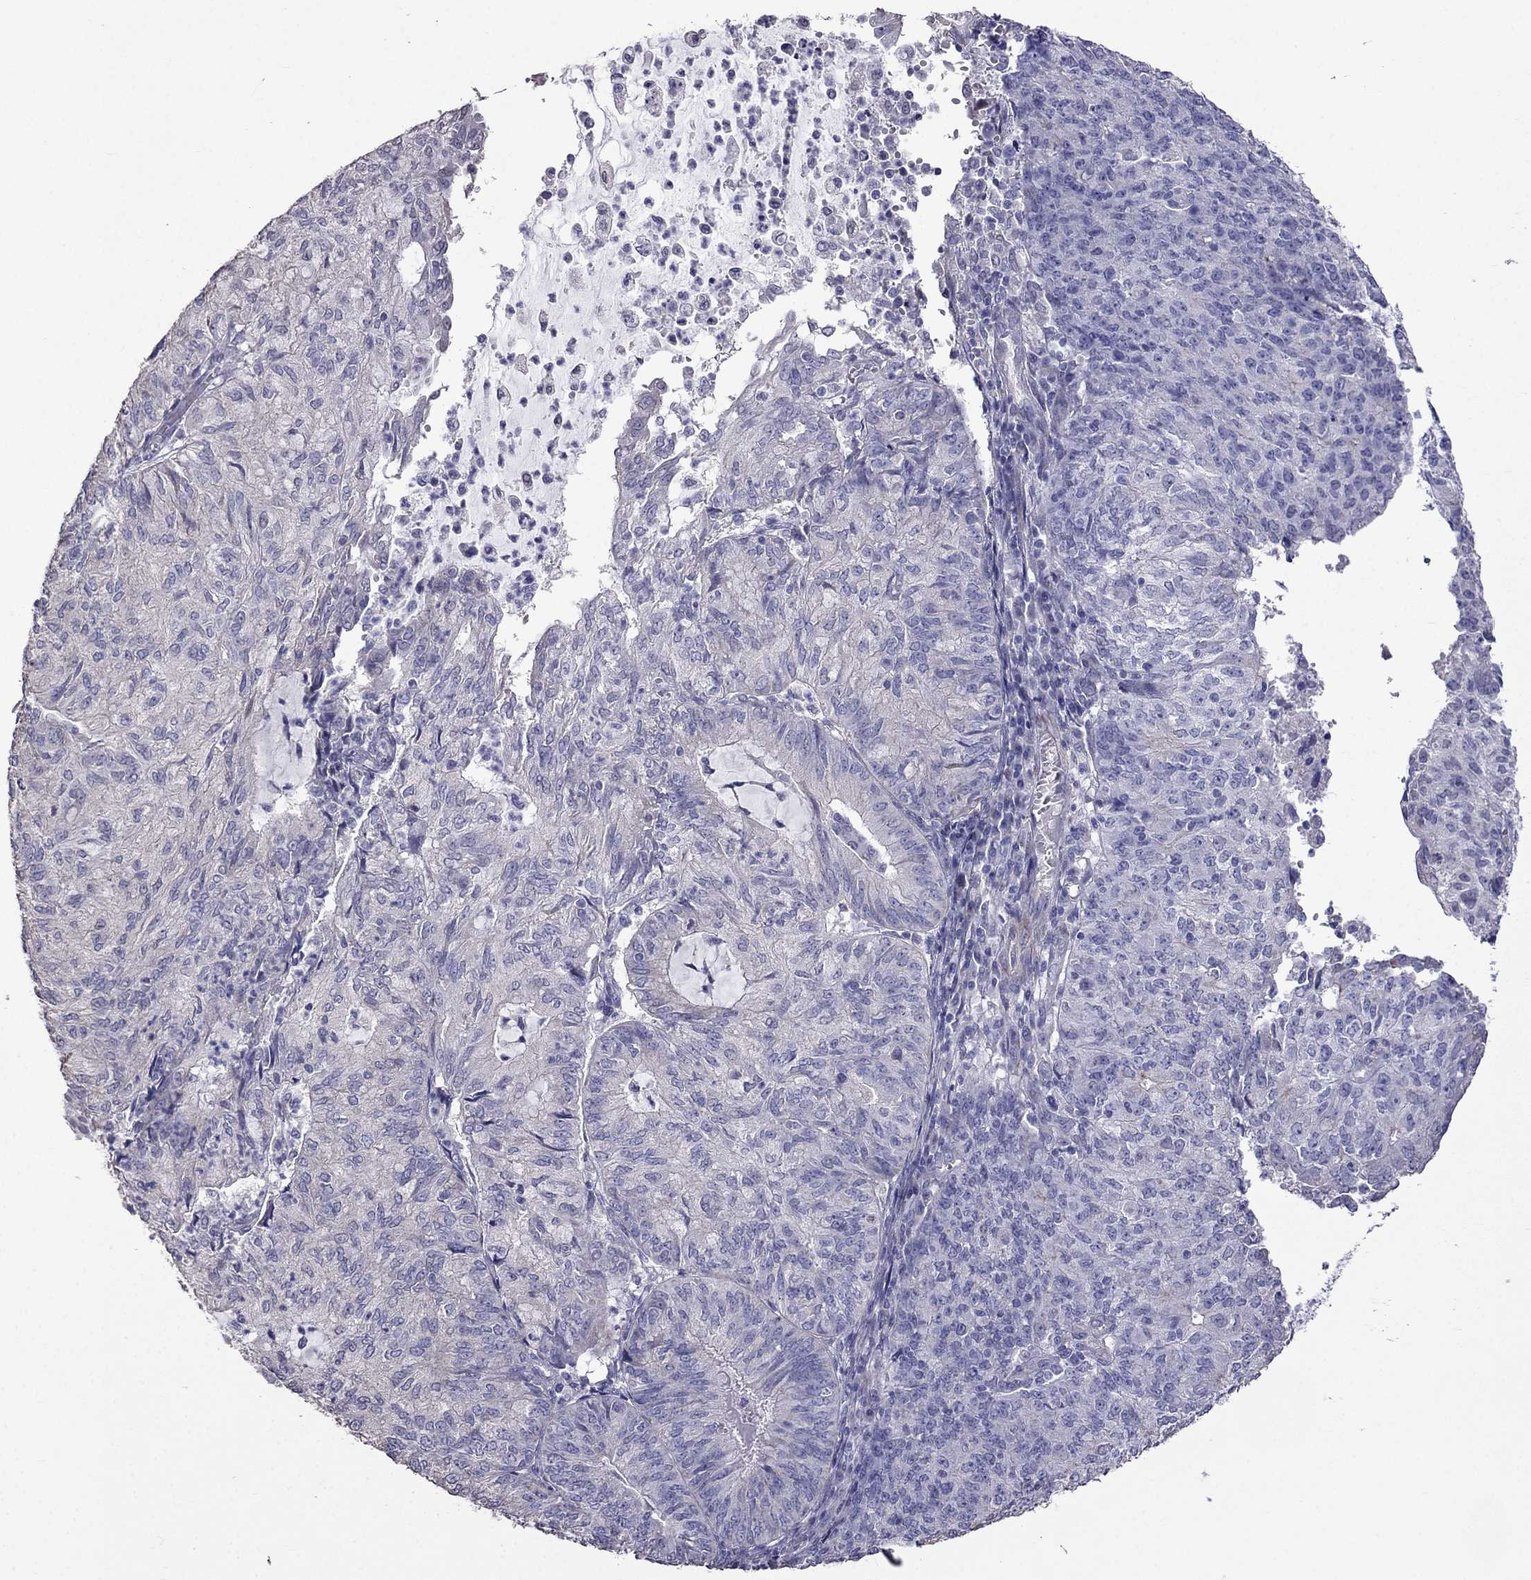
{"staining": {"intensity": "negative", "quantity": "none", "location": "none"}, "tissue": "endometrial cancer", "cell_type": "Tumor cells", "image_type": "cancer", "snomed": [{"axis": "morphology", "description": "Adenocarcinoma, NOS"}, {"axis": "topography", "description": "Endometrium"}], "caption": "DAB (3,3'-diaminobenzidine) immunohistochemical staining of human endometrial cancer reveals no significant staining in tumor cells. Brightfield microscopy of immunohistochemistry (IHC) stained with DAB (3,3'-diaminobenzidine) (brown) and hematoxylin (blue), captured at high magnification.", "gene": "AK5", "patient": {"sex": "female", "age": 82}}